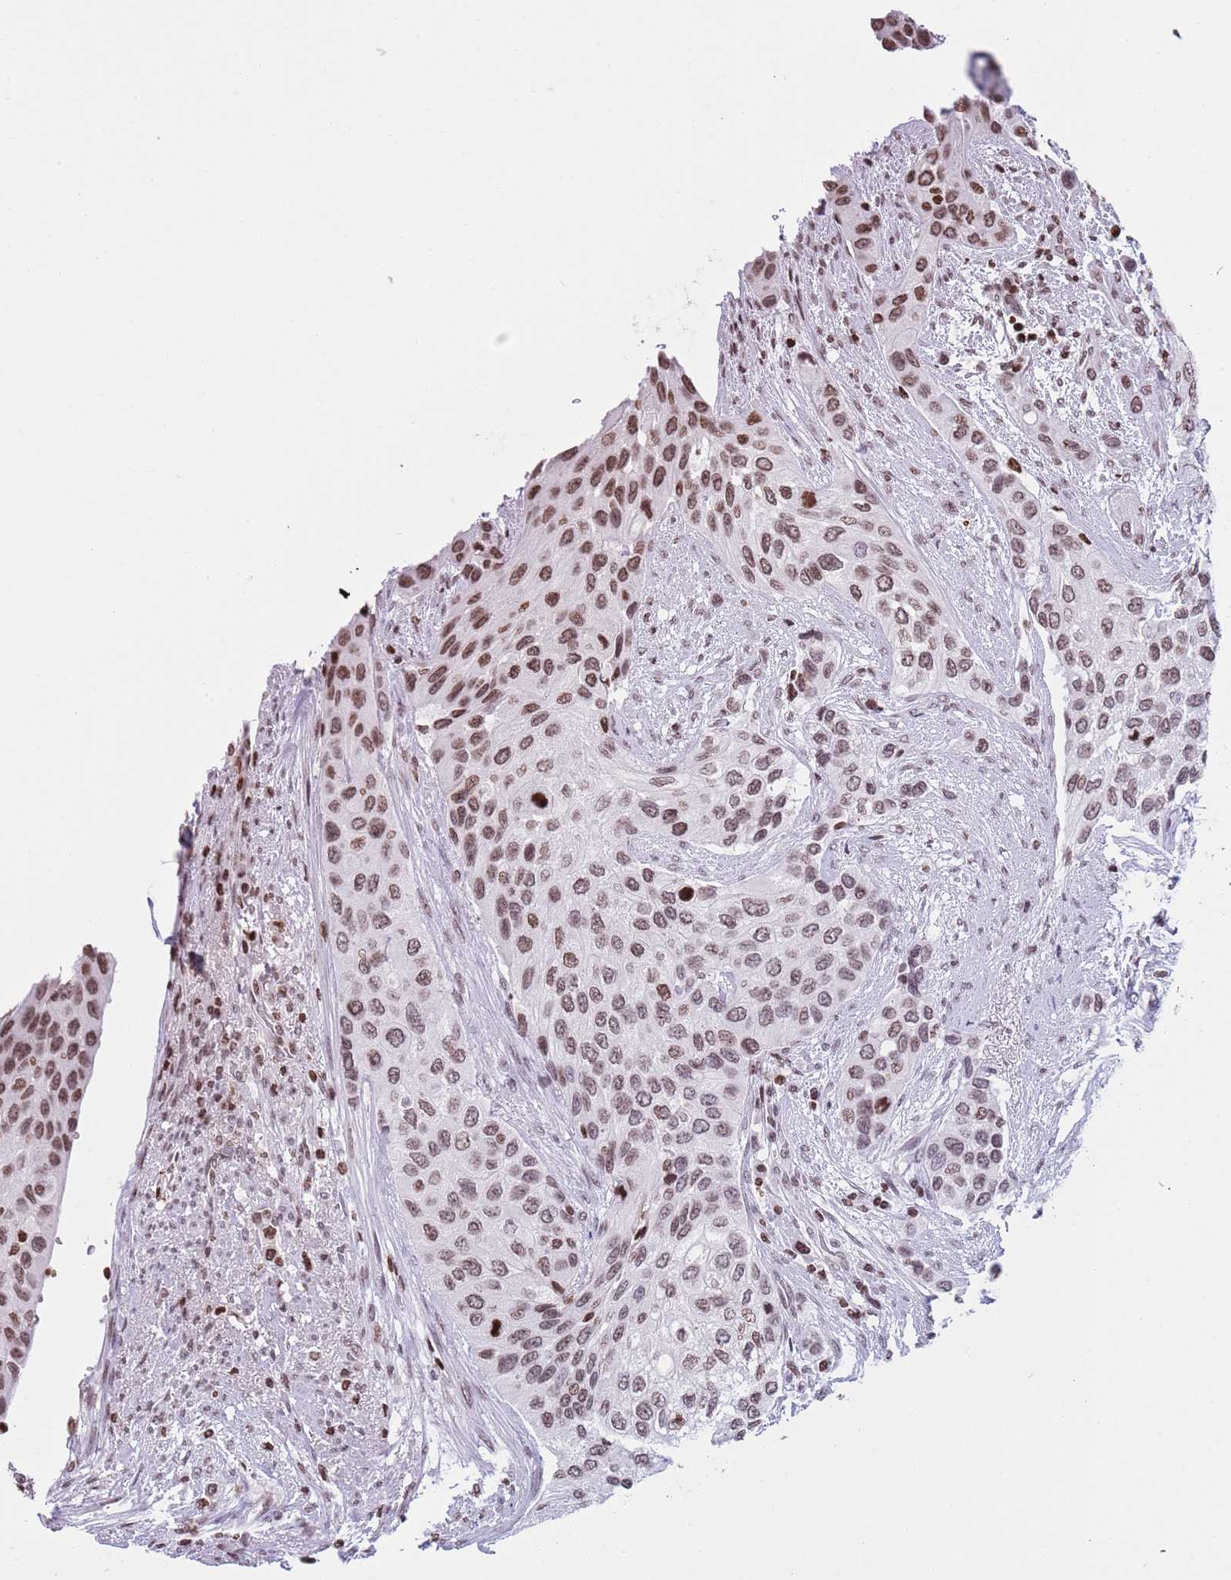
{"staining": {"intensity": "moderate", "quantity": ">75%", "location": "nuclear"}, "tissue": "urothelial cancer", "cell_type": "Tumor cells", "image_type": "cancer", "snomed": [{"axis": "morphology", "description": "Normal tissue, NOS"}, {"axis": "morphology", "description": "Urothelial carcinoma, High grade"}, {"axis": "topography", "description": "Vascular tissue"}, {"axis": "topography", "description": "Urinary bladder"}], "caption": "Immunohistochemistry histopathology image of neoplastic tissue: urothelial carcinoma (high-grade) stained using immunohistochemistry (IHC) displays medium levels of moderate protein expression localized specifically in the nuclear of tumor cells, appearing as a nuclear brown color.", "gene": "KPNA3", "patient": {"sex": "female", "age": 56}}